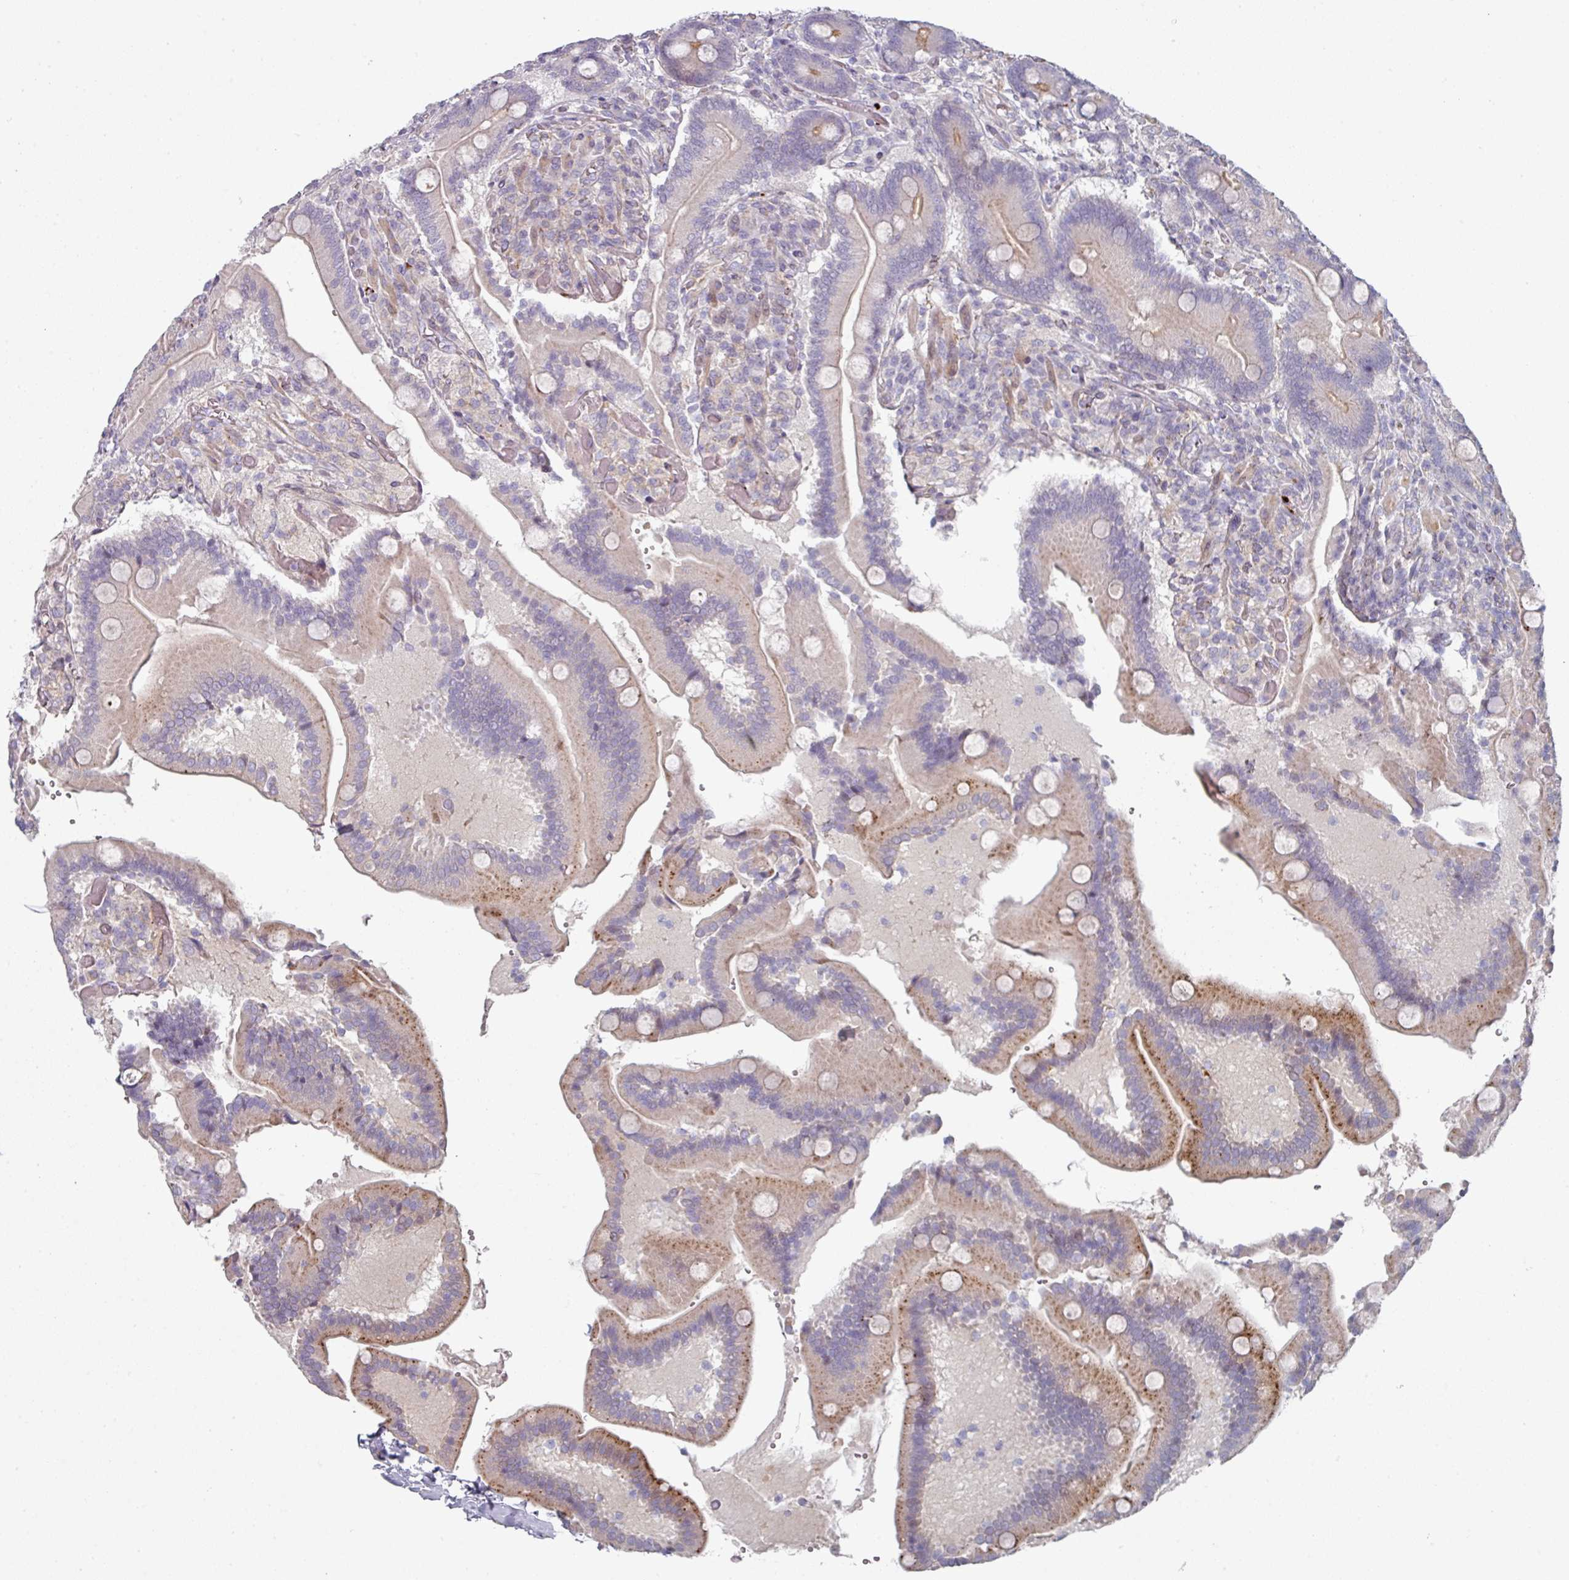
{"staining": {"intensity": "moderate", "quantity": "25%-75%", "location": "cytoplasmic/membranous"}, "tissue": "duodenum", "cell_type": "Glandular cells", "image_type": "normal", "snomed": [{"axis": "morphology", "description": "Normal tissue, NOS"}, {"axis": "topography", "description": "Duodenum"}], "caption": "An immunohistochemistry (IHC) photomicrograph of benign tissue is shown. Protein staining in brown shows moderate cytoplasmic/membranous positivity in duodenum within glandular cells. Ihc stains the protein of interest in brown and the nuclei are stained blue.", "gene": "WSB2", "patient": {"sex": "female", "age": 62}}